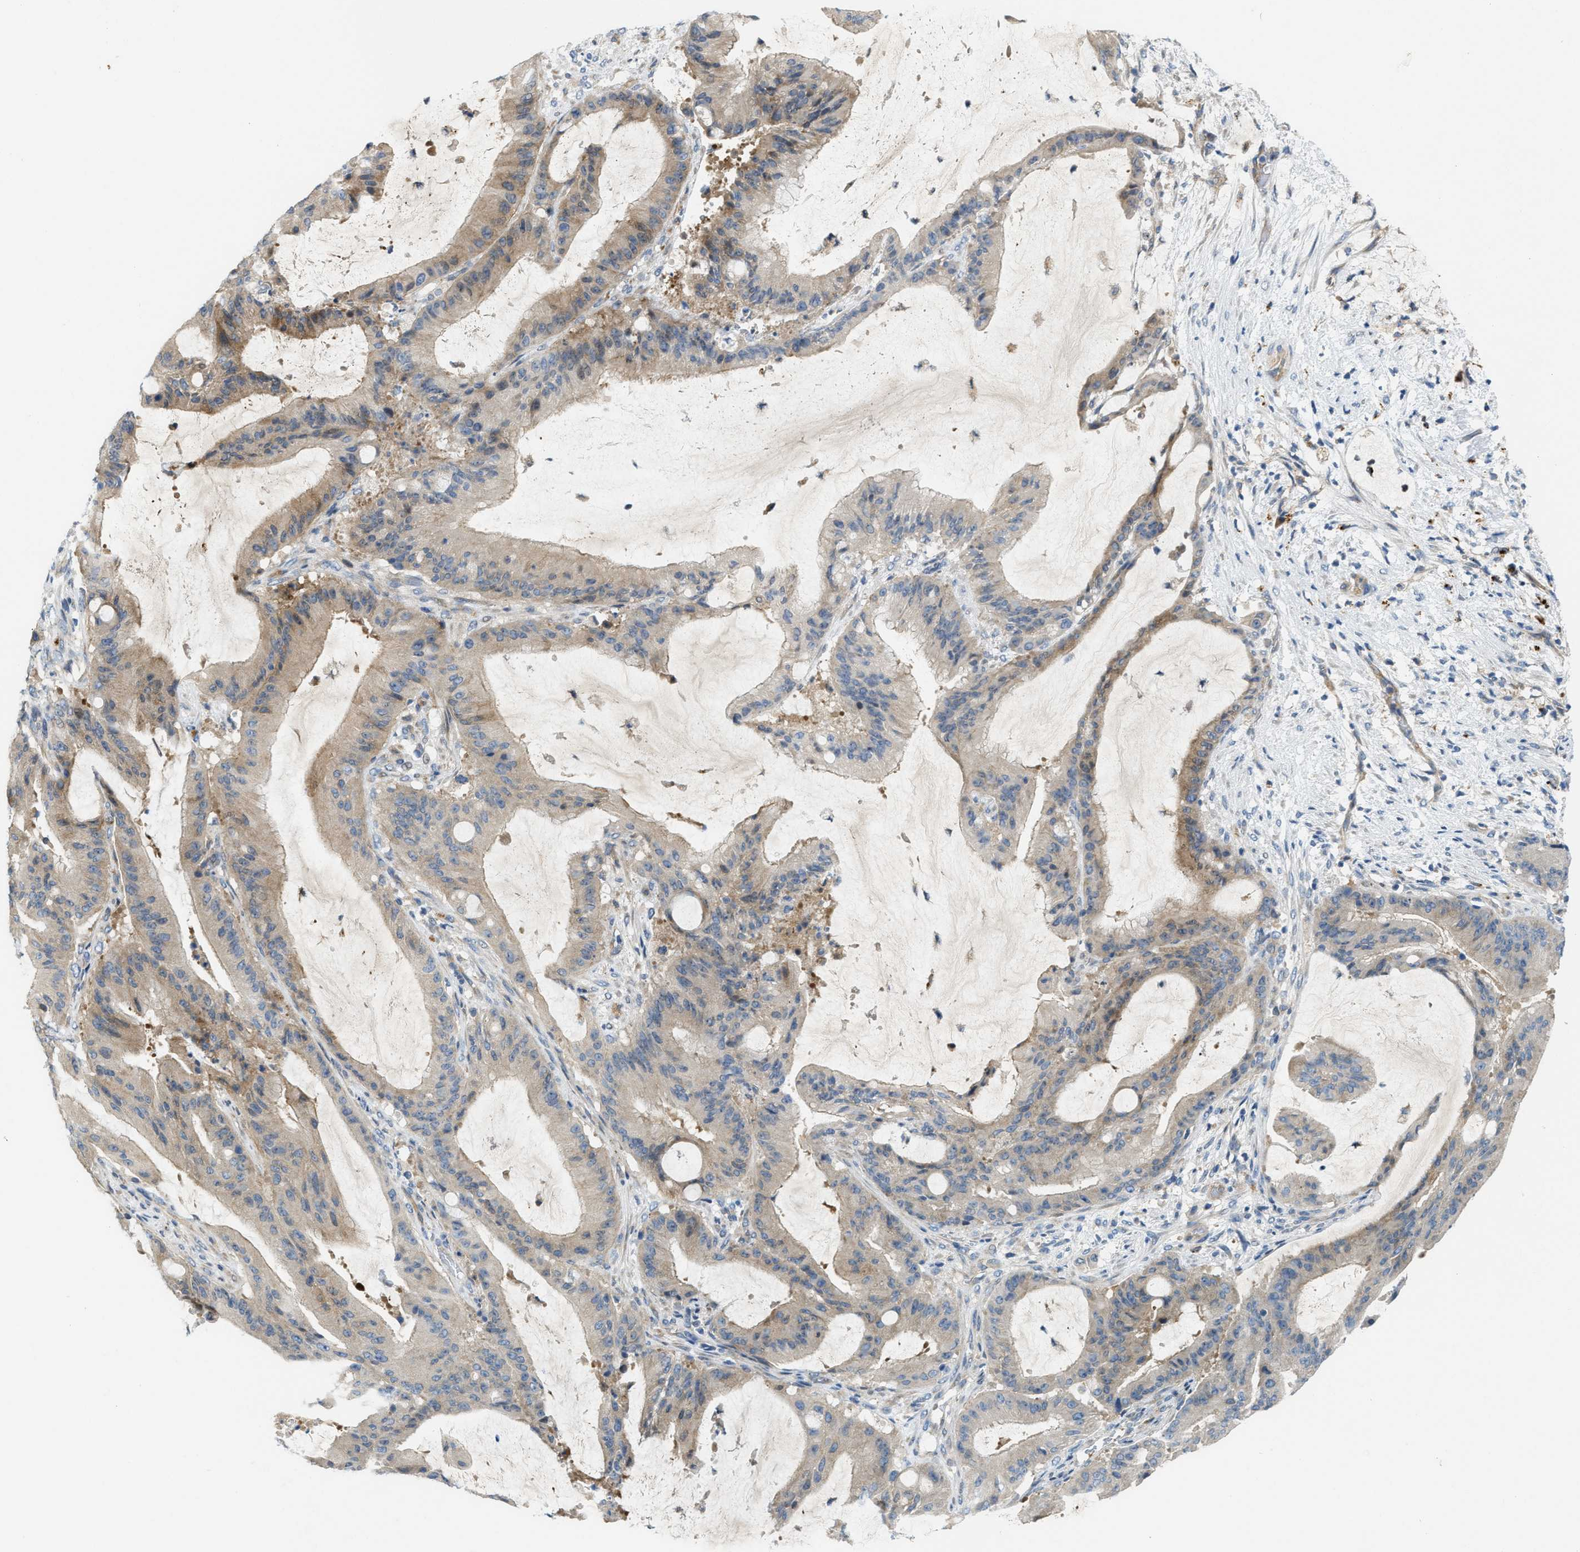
{"staining": {"intensity": "weak", "quantity": "25%-75%", "location": "cytoplasmic/membranous"}, "tissue": "liver cancer", "cell_type": "Tumor cells", "image_type": "cancer", "snomed": [{"axis": "morphology", "description": "Normal tissue, NOS"}, {"axis": "morphology", "description": "Cholangiocarcinoma"}, {"axis": "topography", "description": "Liver"}, {"axis": "topography", "description": "Peripheral nerve tissue"}], "caption": "Liver cancer stained with immunohistochemistry (IHC) demonstrates weak cytoplasmic/membranous positivity in about 25%-75% of tumor cells. Nuclei are stained in blue.", "gene": "KLHDC10", "patient": {"sex": "female", "age": 73}}